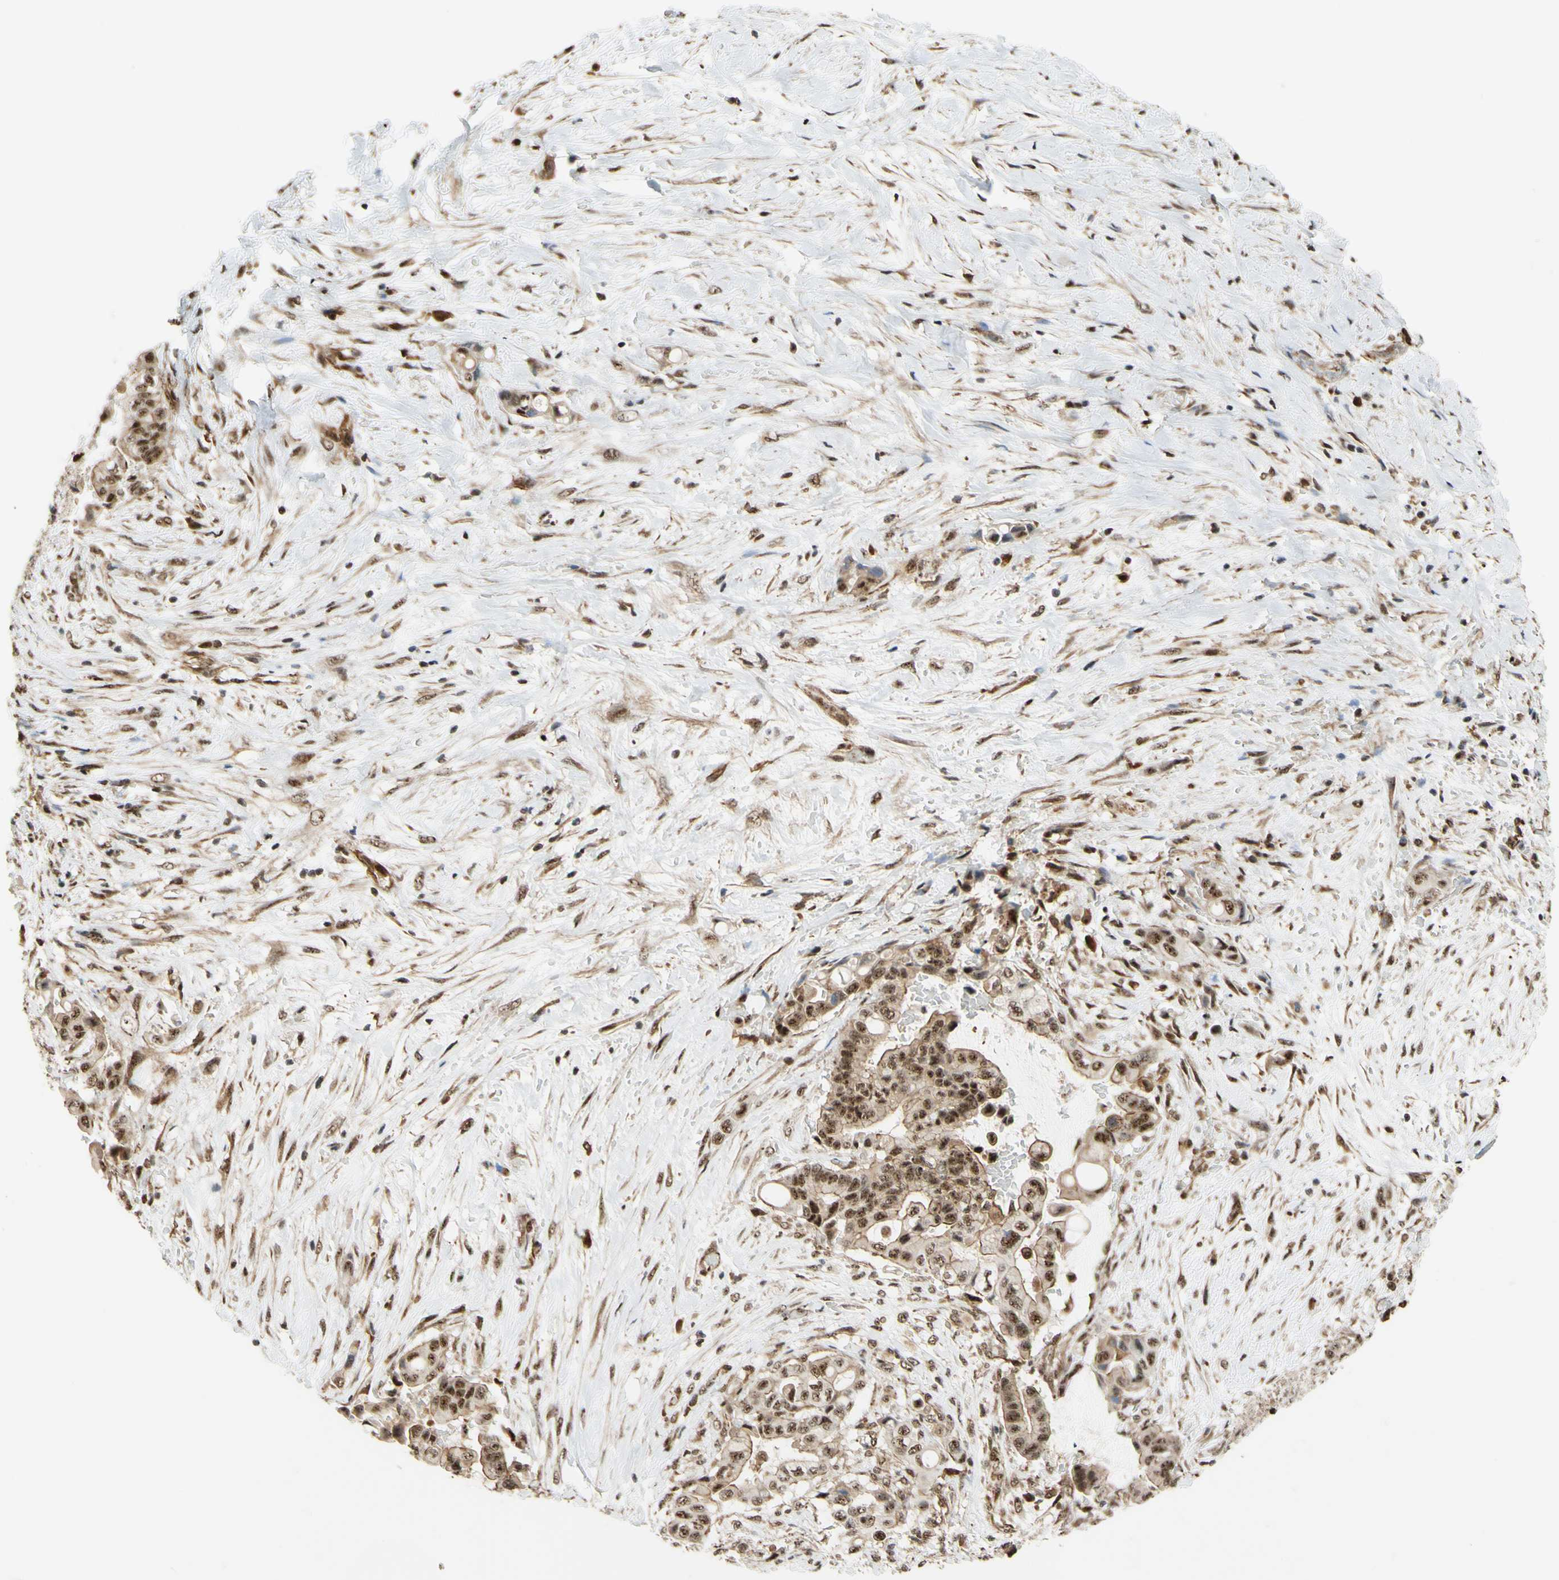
{"staining": {"intensity": "moderate", "quantity": ">75%", "location": "cytoplasmic/membranous,nuclear"}, "tissue": "liver cancer", "cell_type": "Tumor cells", "image_type": "cancer", "snomed": [{"axis": "morphology", "description": "Cholangiocarcinoma"}, {"axis": "topography", "description": "Liver"}], "caption": "The photomicrograph exhibits a brown stain indicating the presence of a protein in the cytoplasmic/membranous and nuclear of tumor cells in liver cancer (cholangiocarcinoma).", "gene": "SAP18", "patient": {"sex": "female", "age": 61}}